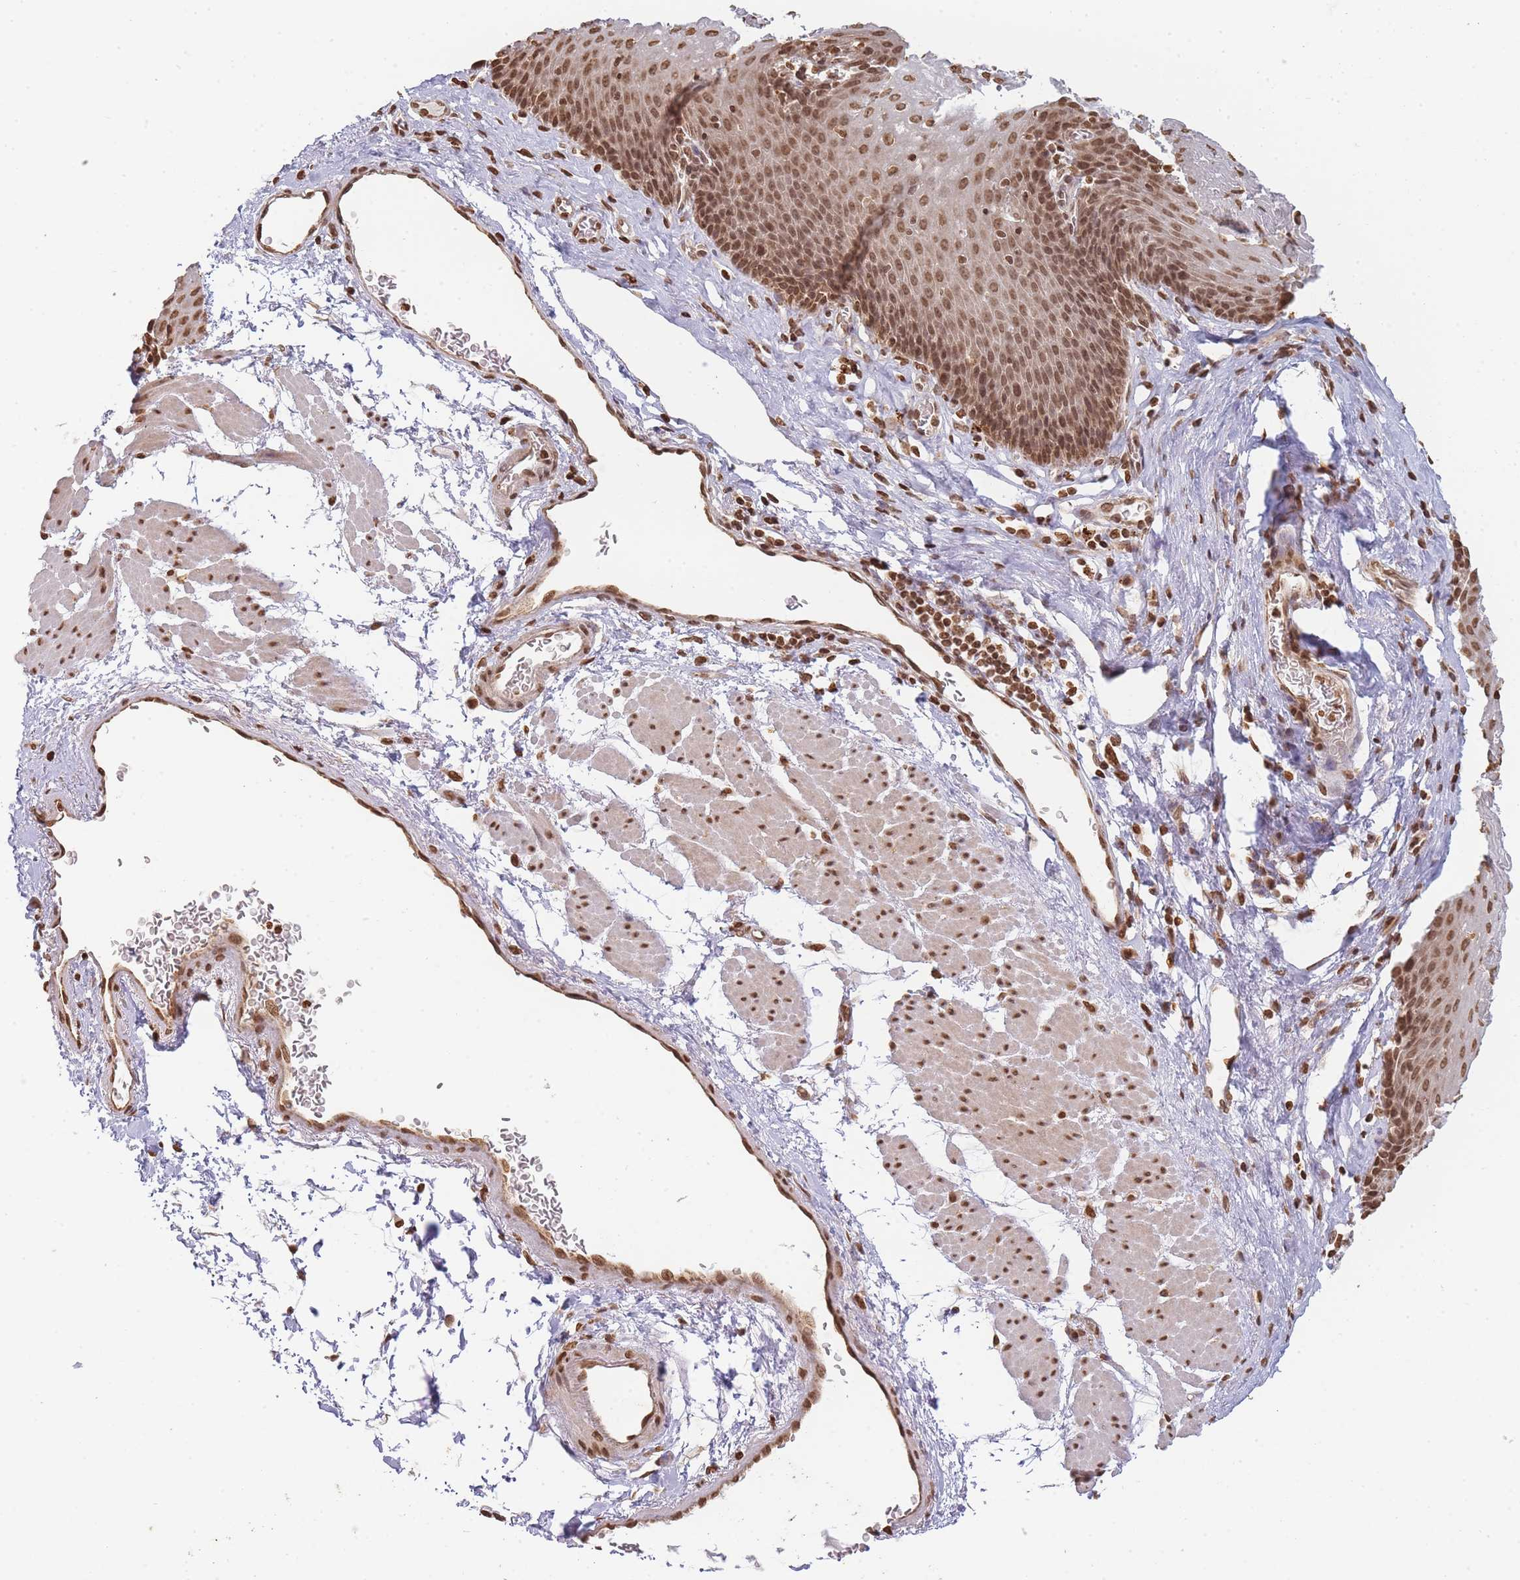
{"staining": {"intensity": "moderate", "quantity": ">75%", "location": "nuclear"}, "tissue": "esophagus", "cell_type": "Squamous epithelial cells", "image_type": "normal", "snomed": [{"axis": "morphology", "description": "Normal tissue, NOS"}, {"axis": "topography", "description": "Esophagus"}], "caption": "Immunohistochemical staining of unremarkable esophagus displays medium levels of moderate nuclear expression in approximately >75% of squamous epithelial cells. The protein is shown in brown color, while the nuclei are stained blue.", "gene": "WWTR1", "patient": {"sex": "female", "age": 66}}